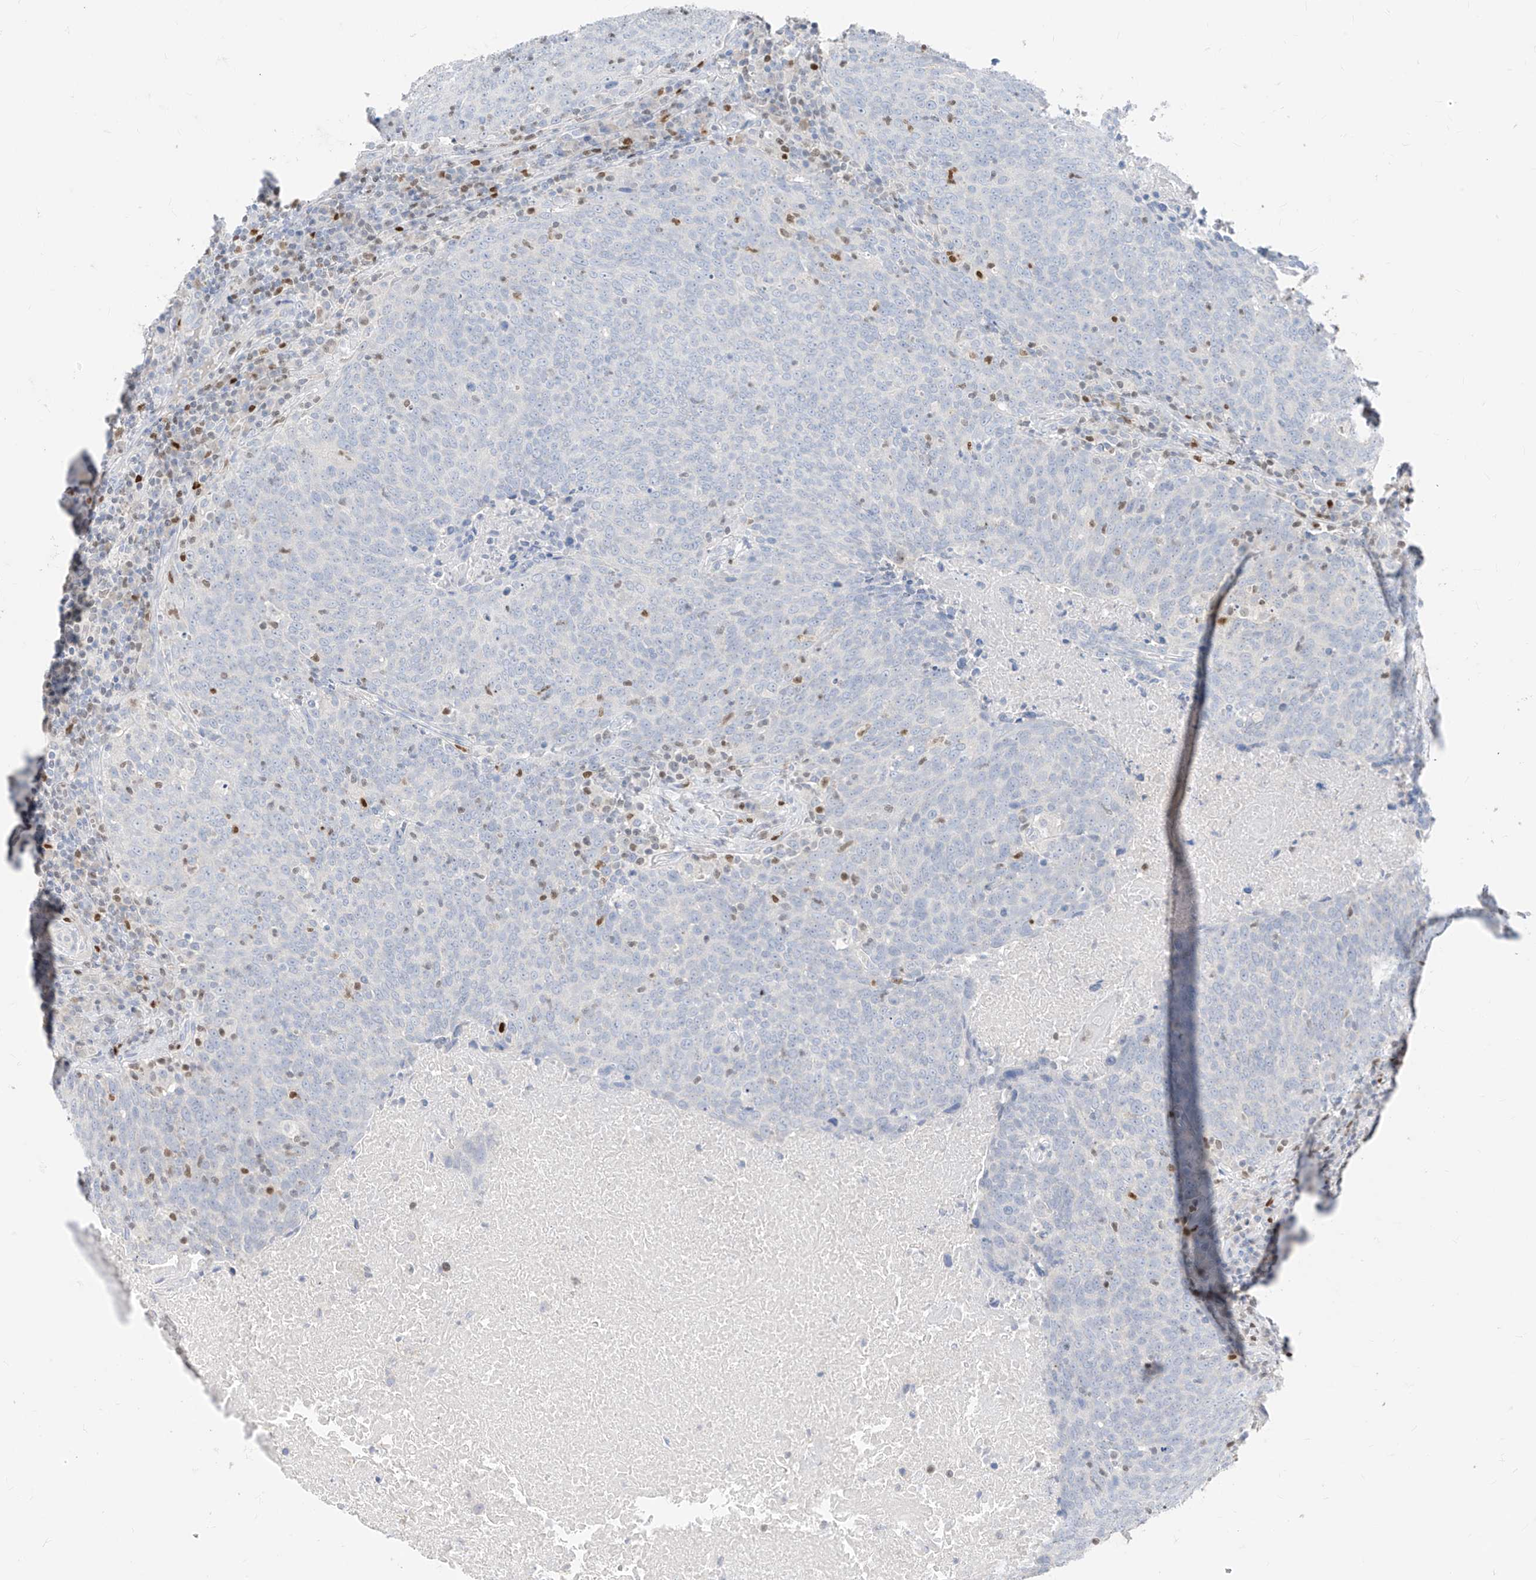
{"staining": {"intensity": "negative", "quantity": "none", "location": "none"}, "tissue": "head and neck cancer", "cell_type": "Tumor cells", "image_type": "cancer", "snomed": [{"axis": "morphology", "description": "Squamous cell carcinoma, NOS"}, {"axis": "morphology", "description": "Squamous cell carcinoma, metastatic, NOS"}, {"axis": "topography", "description": "Lymph node"}, {"axis": "topography", "description": "Head-Neck"}], "caption": "A histopathology image of human head and neck cancer is negative for staining in tumor cells.", "gene": "TBX21", "patient": {"sex": "male", "age": 62}}